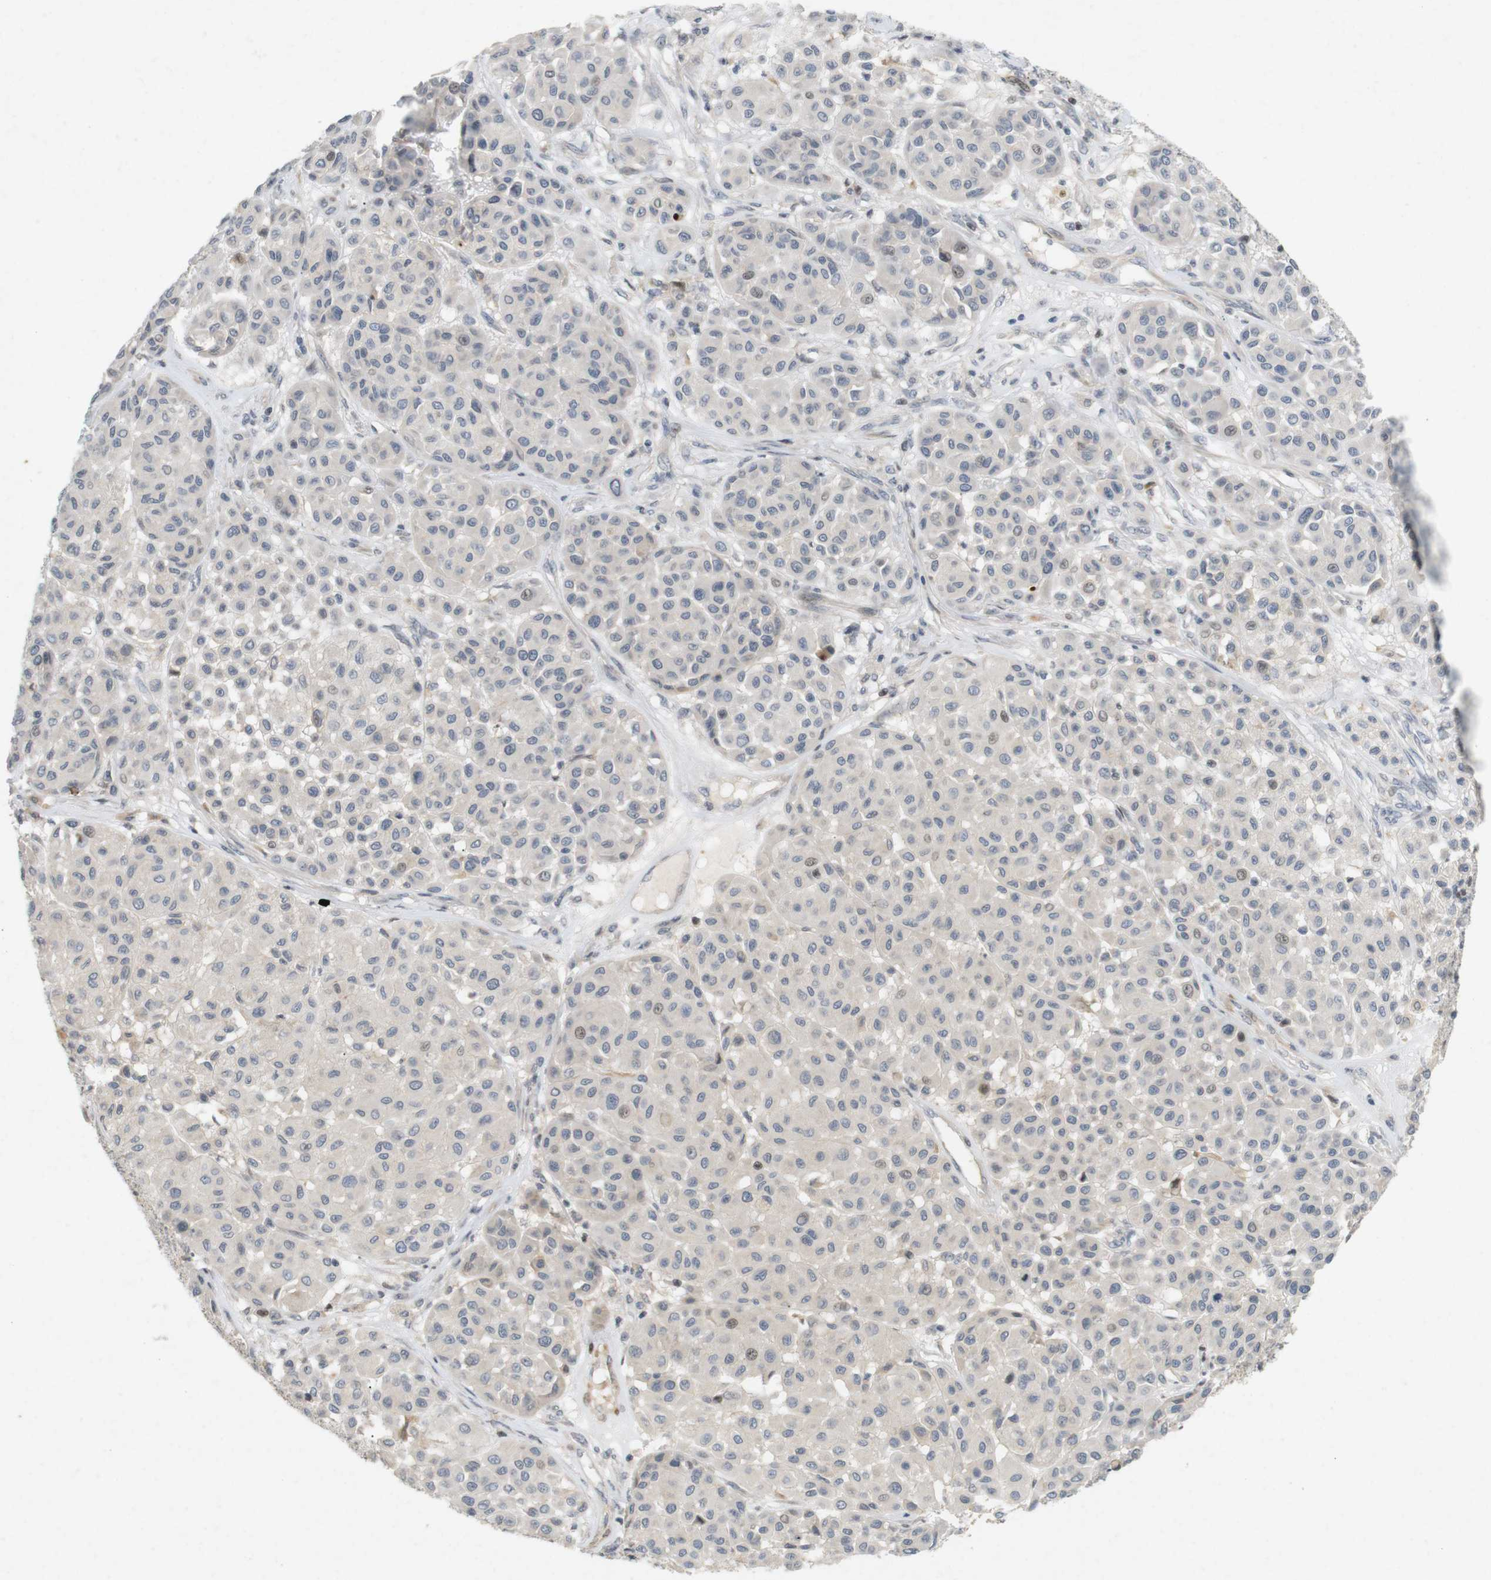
{"staining": {"intensity": "weak", "quantity": "<25%", "location": "nuclear"}, "tissue": "melanoma", "cell_type": "Tumor cells", "image_type": "cancer", "snomed": [{"axis": "morphology", "description": "Malignant melanoma, Metastatic site"}, {"axis": "topography", "description": "Soft tissue"}], "caption": "High power microscopy micrograph of an immunohistochemistry histopathology image of malignant melanoma (metastatic site), revealing no significant expression in tumor cells.", "gene": "PPP1R14A", "patient": {"sex": "male", "age": 41}}